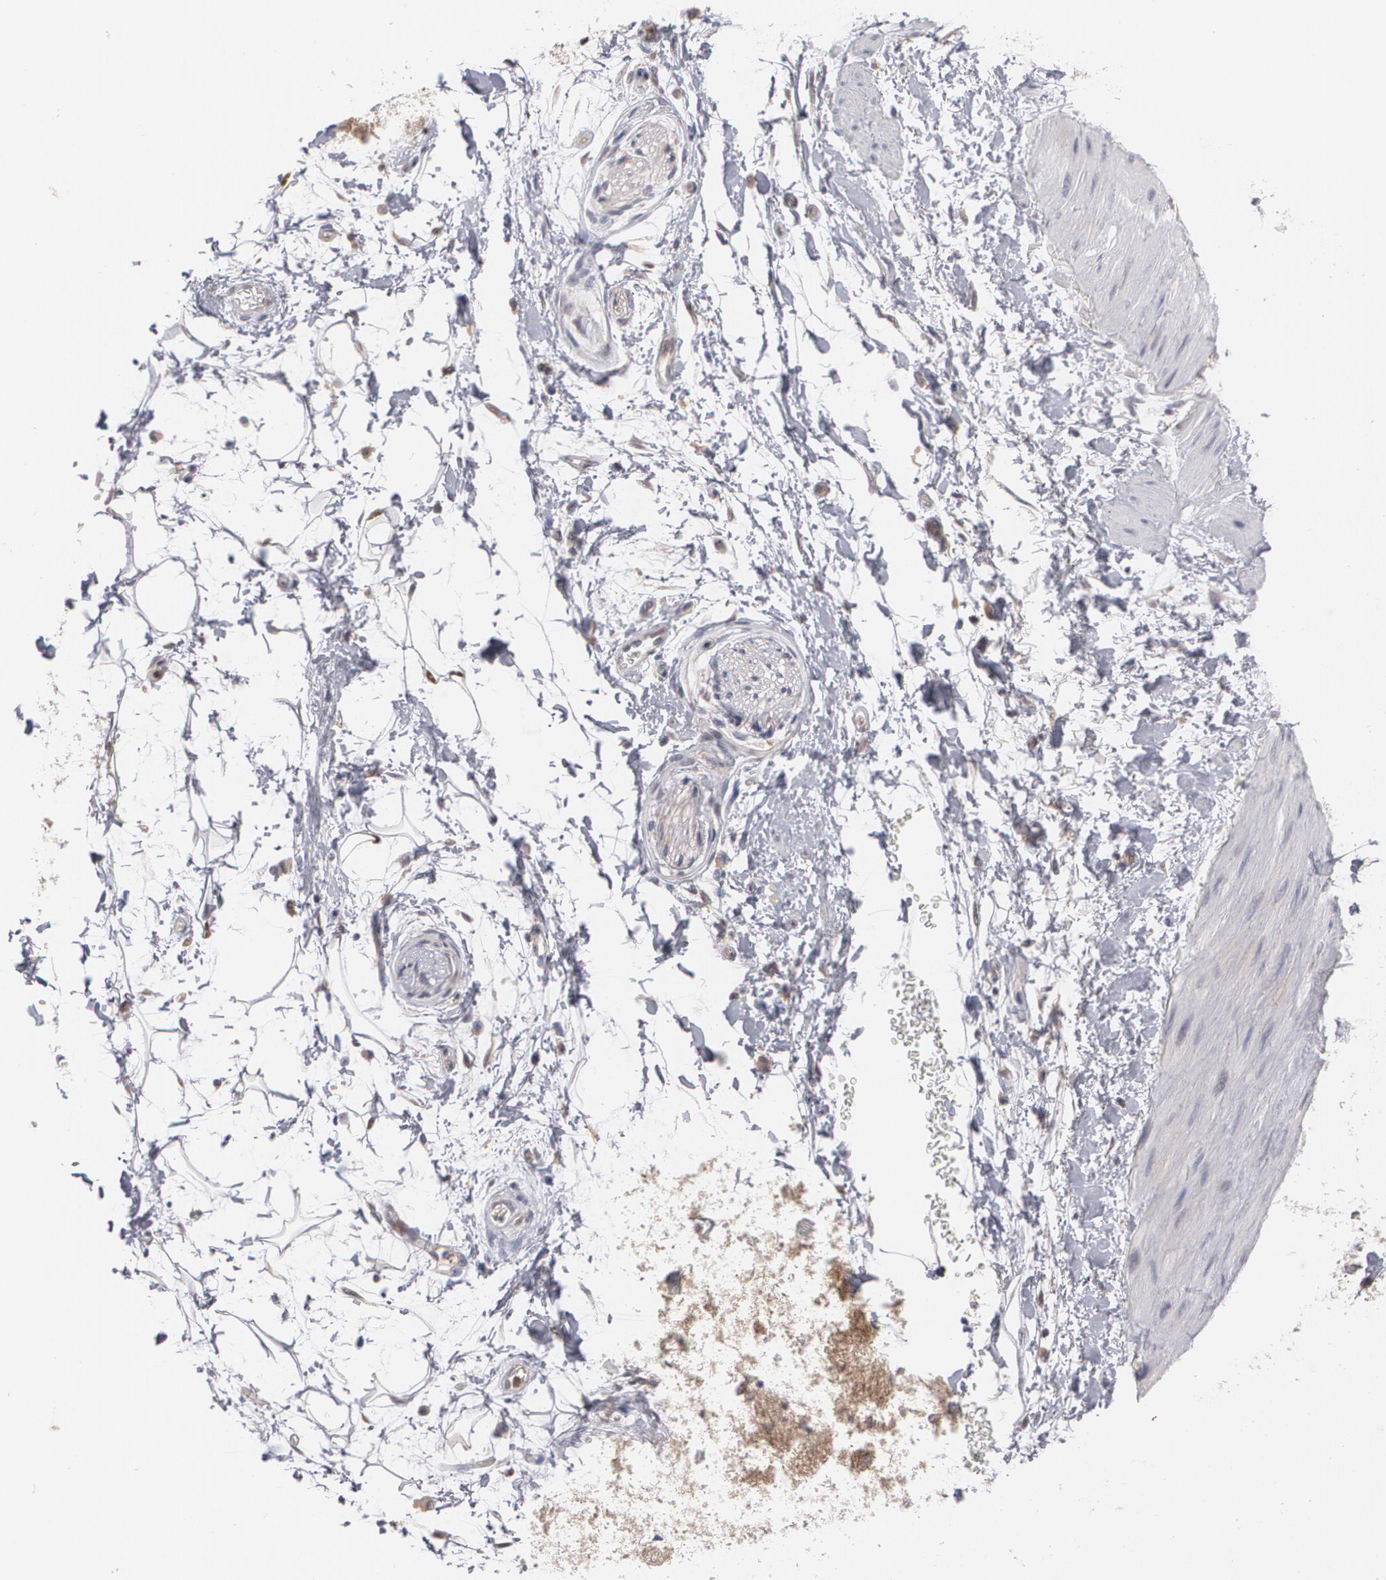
{"staining": {"intensity": "weak", "quantity": "25%-75%", "location": "cytoplasmic/membranous"}, "tissue": "adipose tissue", "cell_type": "Adipocytes", "image_type": "normal", "snomed": [{"axis": "morphology", "description": "Normal tissue, NOS"}, {"axis": "topography", "description": "Soft tissue"}], "caption": "Immunohistochemical staining of normal human adipose tissue exhibits 25%-75% levels of weak cytoplasmic/membranous protein positivity in approximately 25%-75% of adipocytes. (DAB (3,3'-diaminobenzidine) IHC with brightfield microscopy, high magnification).", "gene": "HTT", "patient": {"sex": "male", "age": 72}}